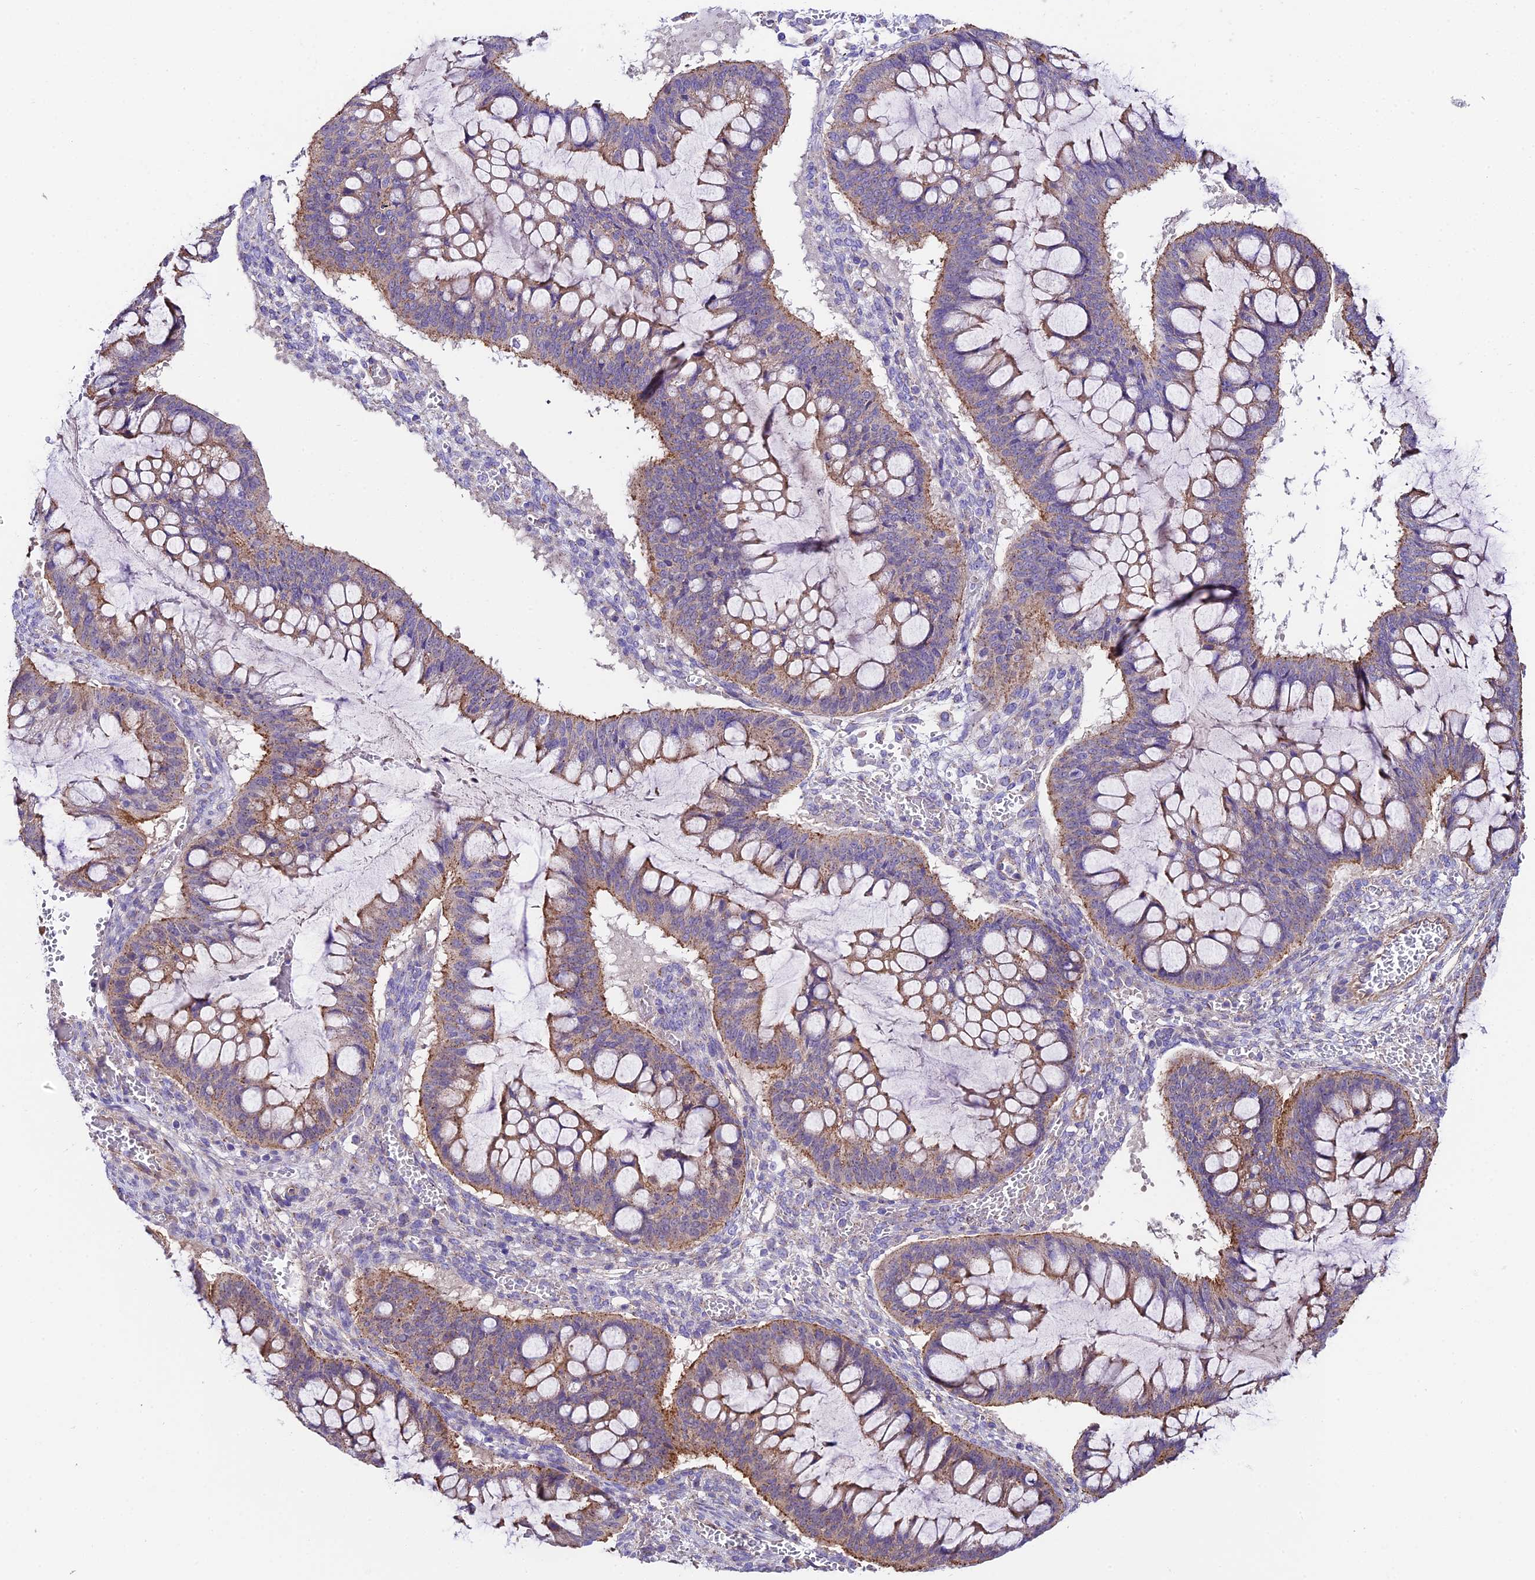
{"staining": {"intensity": "moderate", "quantity": ">75%", "location": "cytoplasmic/membranous"}, "tissue": "ovarian cancer", "cell_type": "Tumor cells", "image_type": "cancer", "snomed": [{"axis": "morphology", "description": "Cystadenocarcinoma, mucinous, NOS"}, {"axis": "topography", "description": "Ovary"}], "caption": "The photomicrograph demonstrates staining of mucinous cystadenocarcinoma (ovarian), revealing moderate cytoplasmic/membranous protein expression (brown color) within tumor cells.", "gene": "QRFP", "patient": {"sex": "female", "age": 73}}